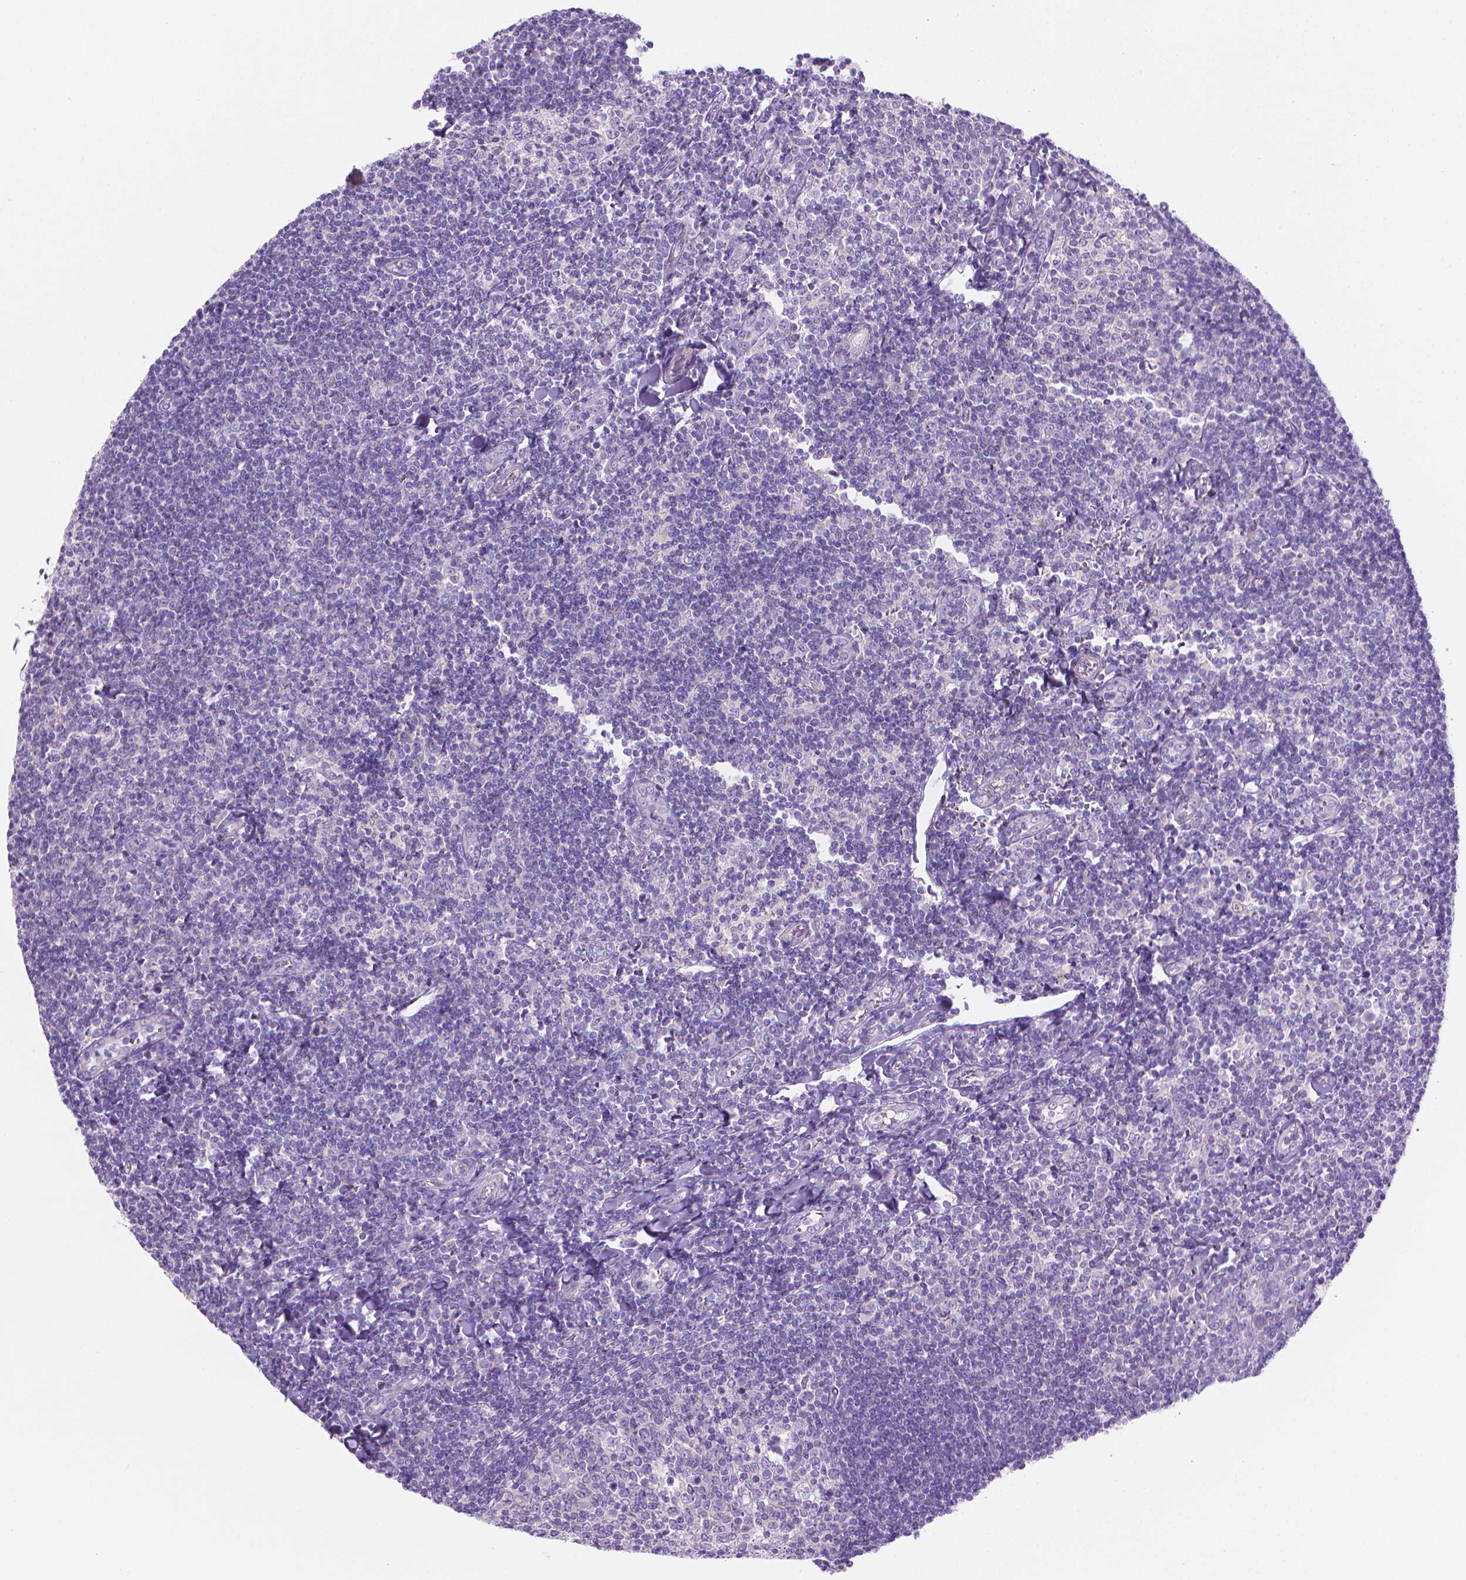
{"staining": {"intensity": "negative", "quantity": "none", "location": "none"}, "tissue": "tonsil", "cell_type": "Germinal center cells", "image_type": "normal", "snomed": [{"axis": "morphology", "description": "Normal tissue, NOS"}, {"axis": "topography", "description": "Tonsil"}], "caption": "Histopathology image shows no protein expression in germinal center cells of benign tonsil.", "gene": "FASN", "patient": {"sex": "female", "age": 12}}